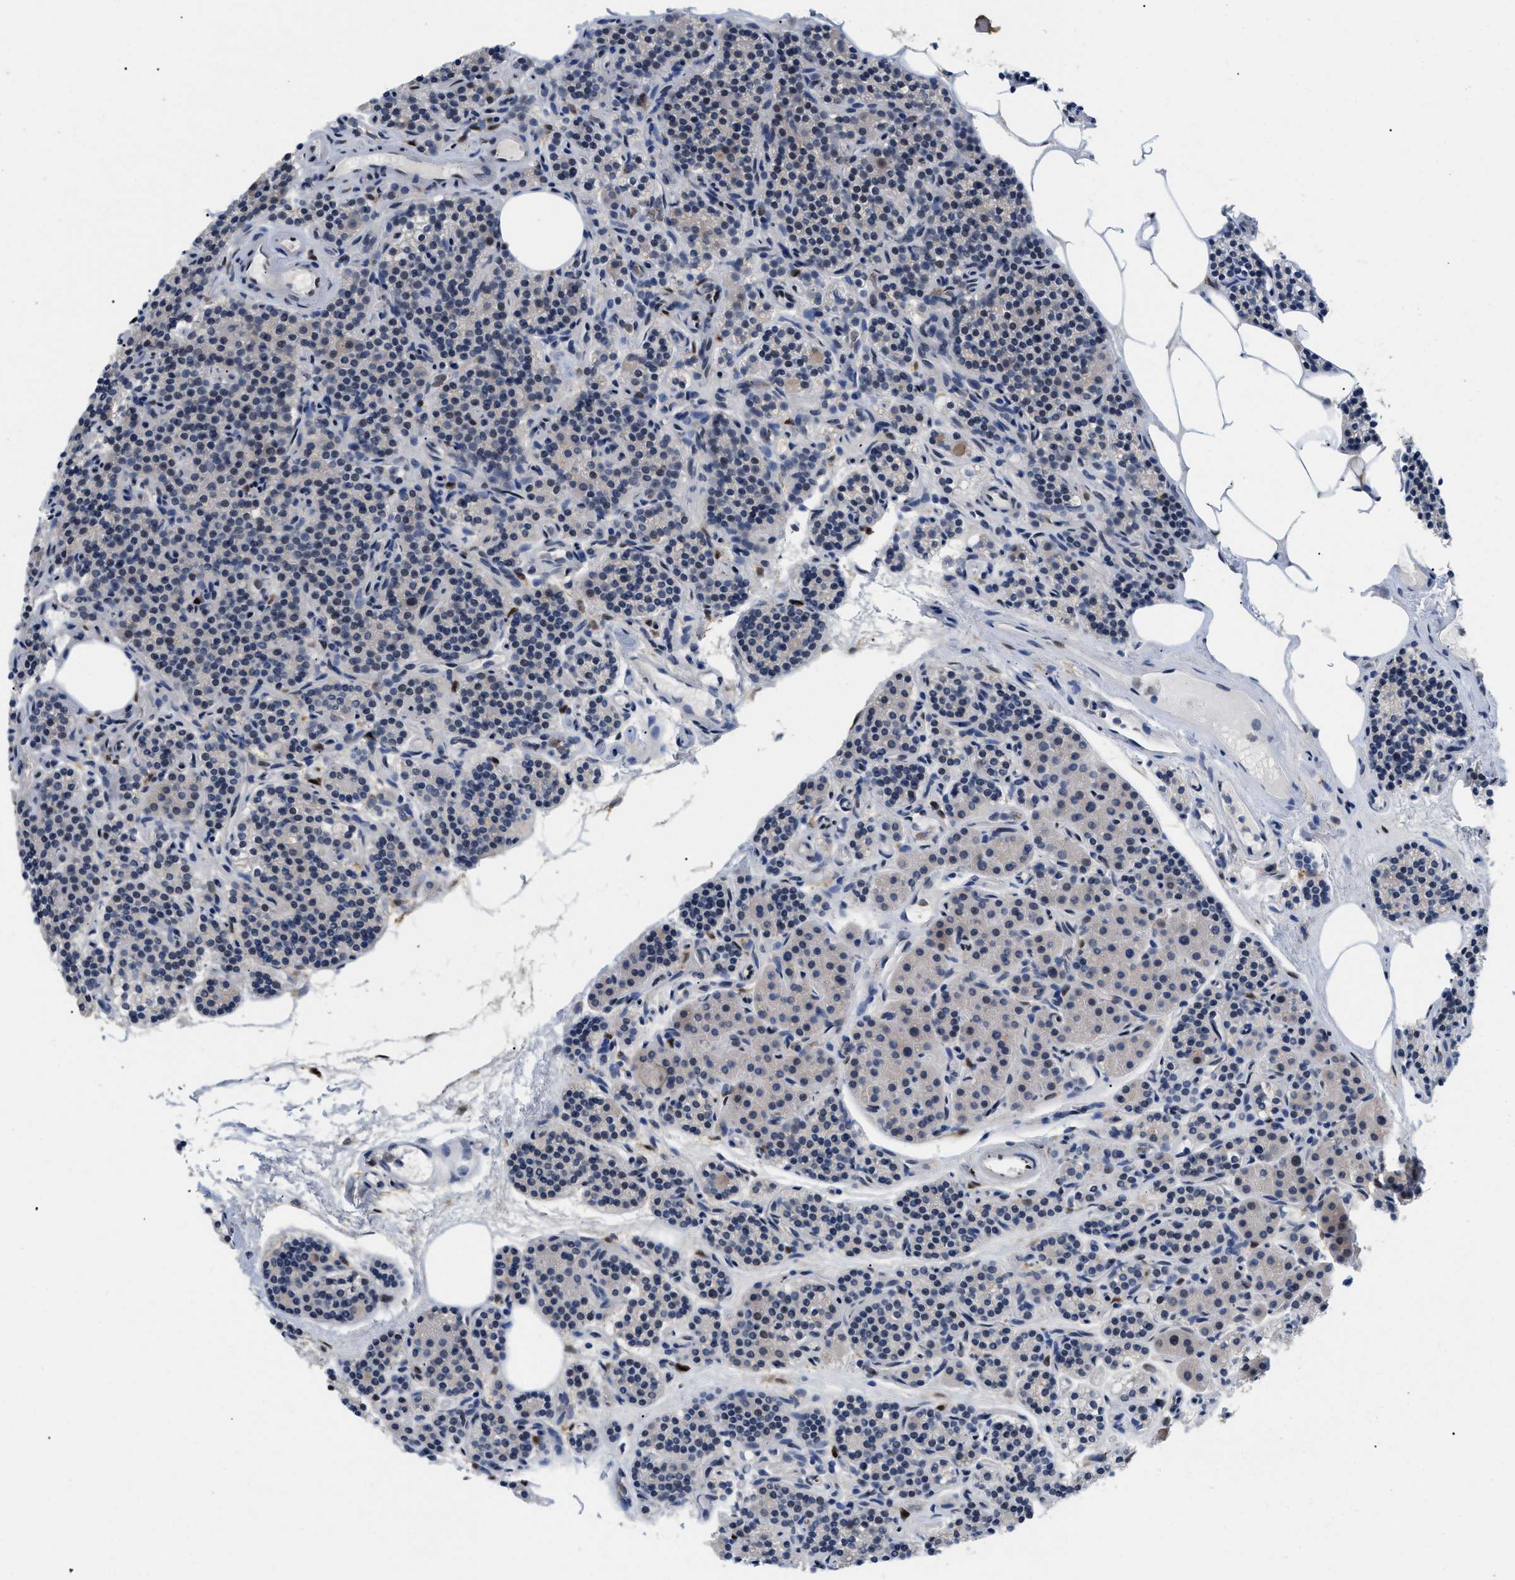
{"staining": {"intensity": "weak", "quantity": "<25%", "location": "nuclear"}, "tissue": "parathyroid gland", "cell_type": "Glandular cells", "image_type": "normal", "snomed": [{"axis": "morphology", "description": "Normal tissue, NOS"}, {"axis": "morphology", "description": "Adenoma, NOS"}, {"axis": "topography", "description": "Parathyroid gland"}], "caption": "Immunohistochemical staining of normal human parathyroid gland shows no significant expression in glandular cells. (DAB immunohistochemistry (IHC) visualized using brightfield microscopy, high magnification).", "gene": "NFIX", "patient": {"sex": "female", "age": 74}}